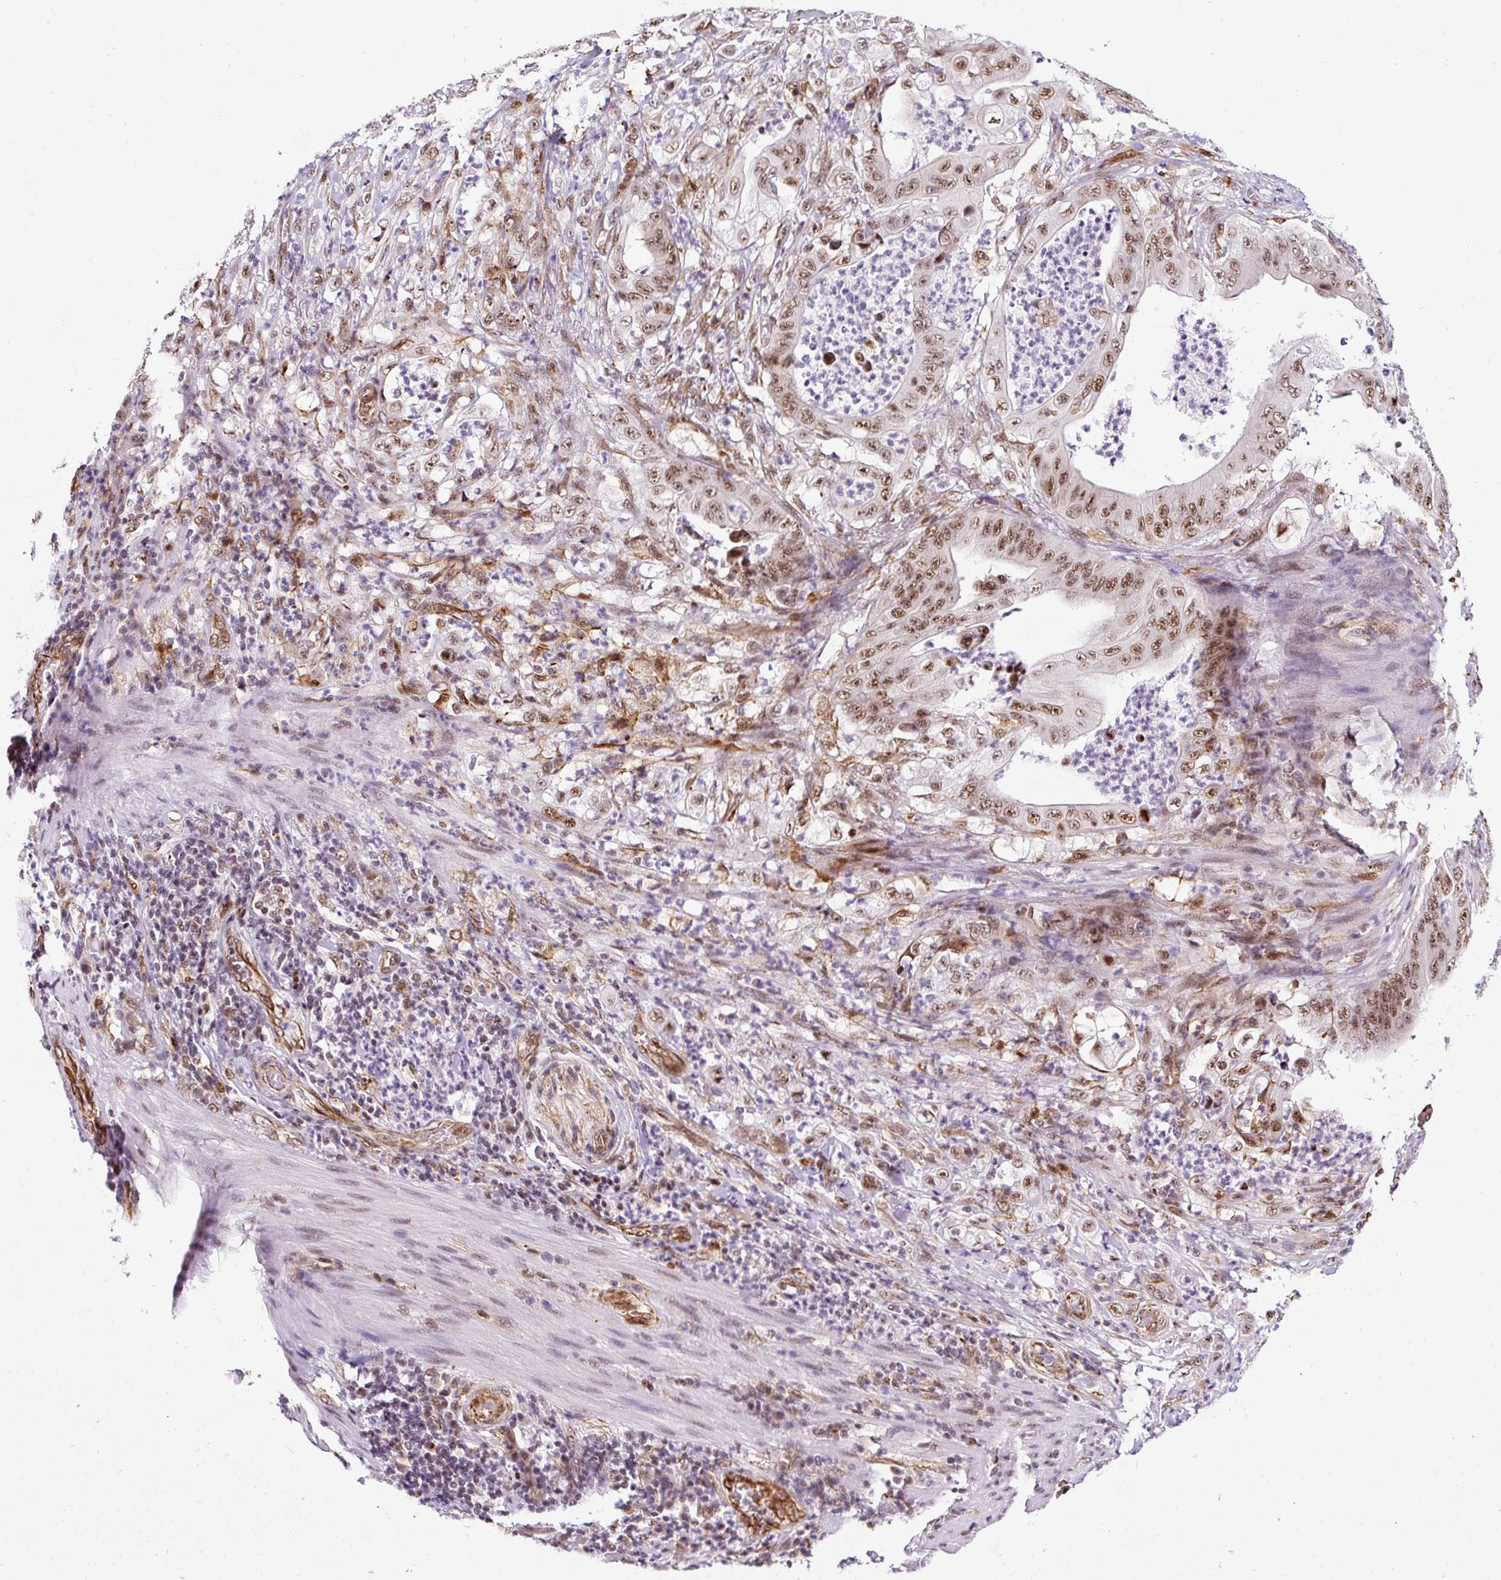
{"staining": {"intensity": "moderate", "quantity": ">75%", "location": "nuclear"}, "tissue": "stomach cancer", "cell_type": "Tumor cells", "image_type": "cancer", "snomed": [{"axis": "morphology", "description": "Adenocarcinoma, NOS"}, {"axis": "topography", "description": "Stomach"}], "caption": "Protein analysis of stomach adenocarcinoma tissue shows moderate nuclear positivity in about >75% of tumor cells.", "gene": "LUC7L2", "patient": {"sex": "female", "age": 73}}